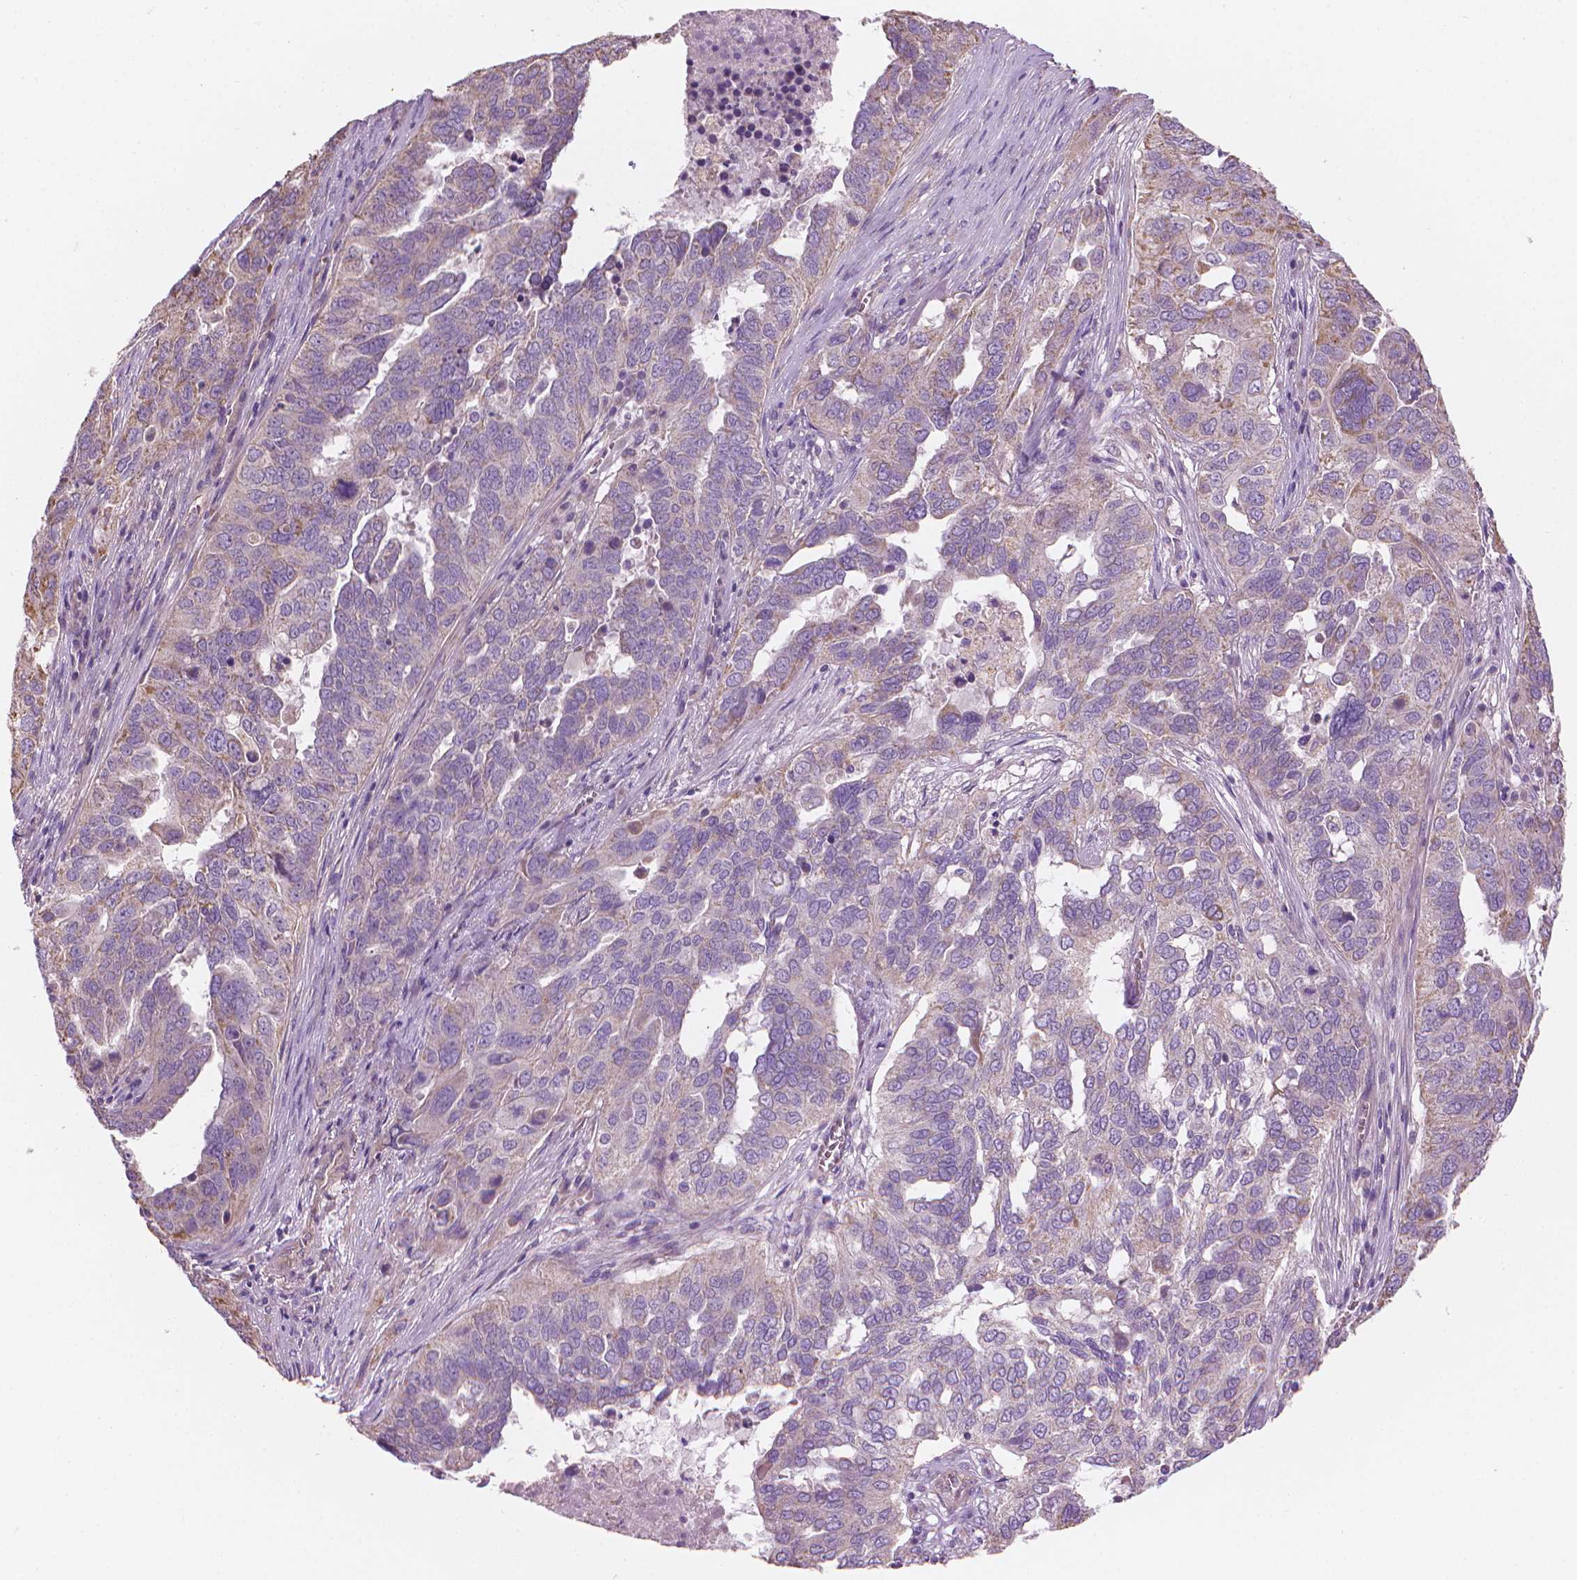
{"staining": {"intensity": "weak", "quantity": "<25%", "location": "cytoplasmic/membranous"}, "tissue": "ovarian cancer", "cell_type": "Tumor cells", "image_type": "cancer", "snomed": [{"axis": "morphology", "description": "Carcinoma, endometroid"}, {"axis": "topography", "description": "Soft tissue"}, {"axis": "topography", "description": "Ovary"}], "caption": "This image is of ovarian endometroid carcinoma stained with immunohistochemistry to label a protein in brown with the nuclei are counter-stained blue. There is no staining in tumor cells.", "gene": "TTC29", "patient": {"sex": "female", "age": 52}}